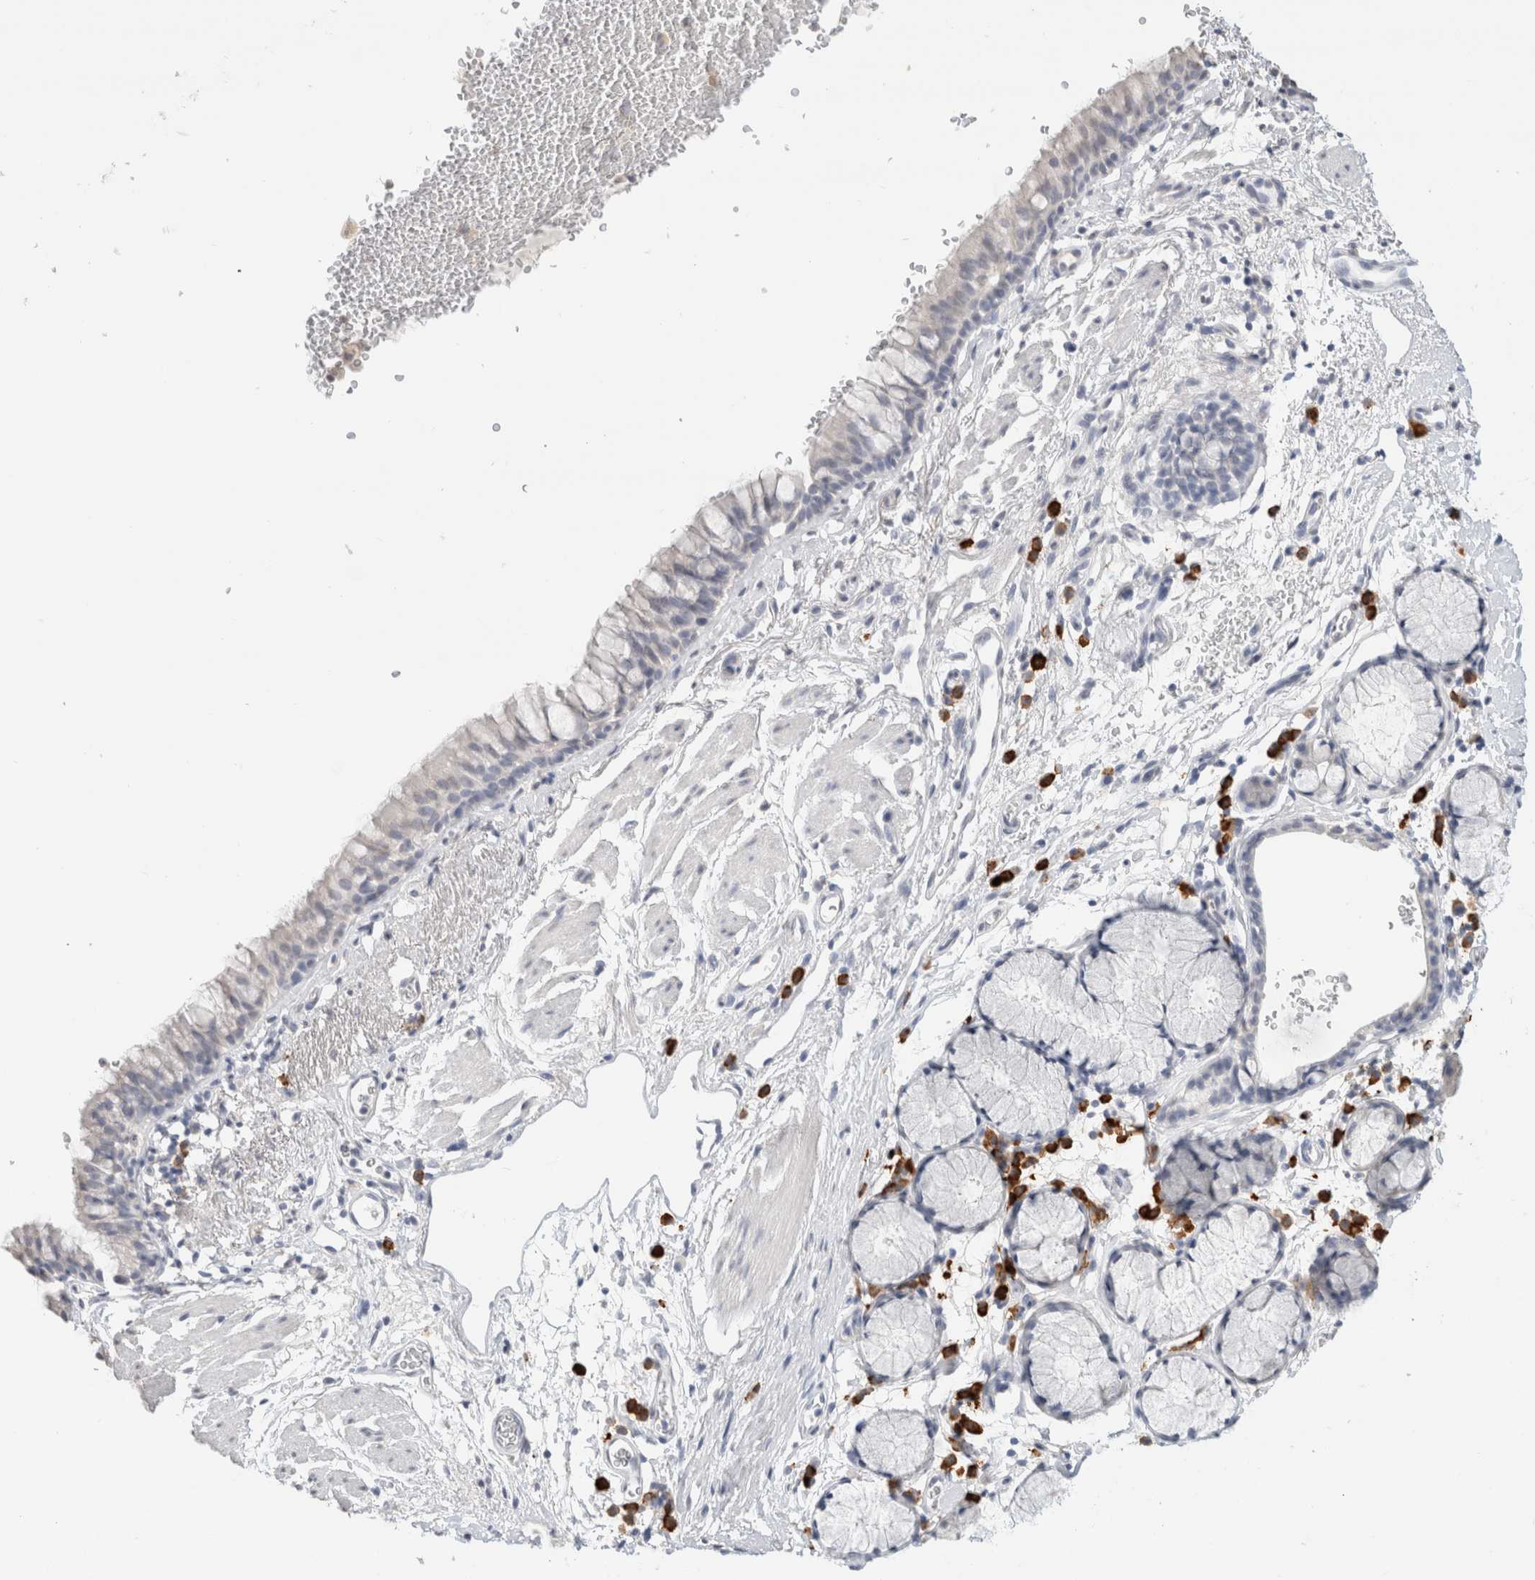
{"staining": {"intensity": "negative", "quantity": "none", "location": "none"}, "tissue": "bronchus", "cell_type": "Respiratory epithelial cells", "image_type": "normal", "snomed": [{"axis": "morphology", "description": "Normal tissue, NOS"}, {"axis": "topography", "description": "Cartilage tissue"}, {"axis": "topography", "description": "Bronchus"}], "caption": "DAB immunohistochemical staining of unremarkable bronchus reveals no significant positivity in respiratory epithelial cells. (DAB (3,3'-diaminobenzidine) immunohistochemistry, high magnification).", "gene": "CD80", "patient": {"sex": "female", "age": 53}}